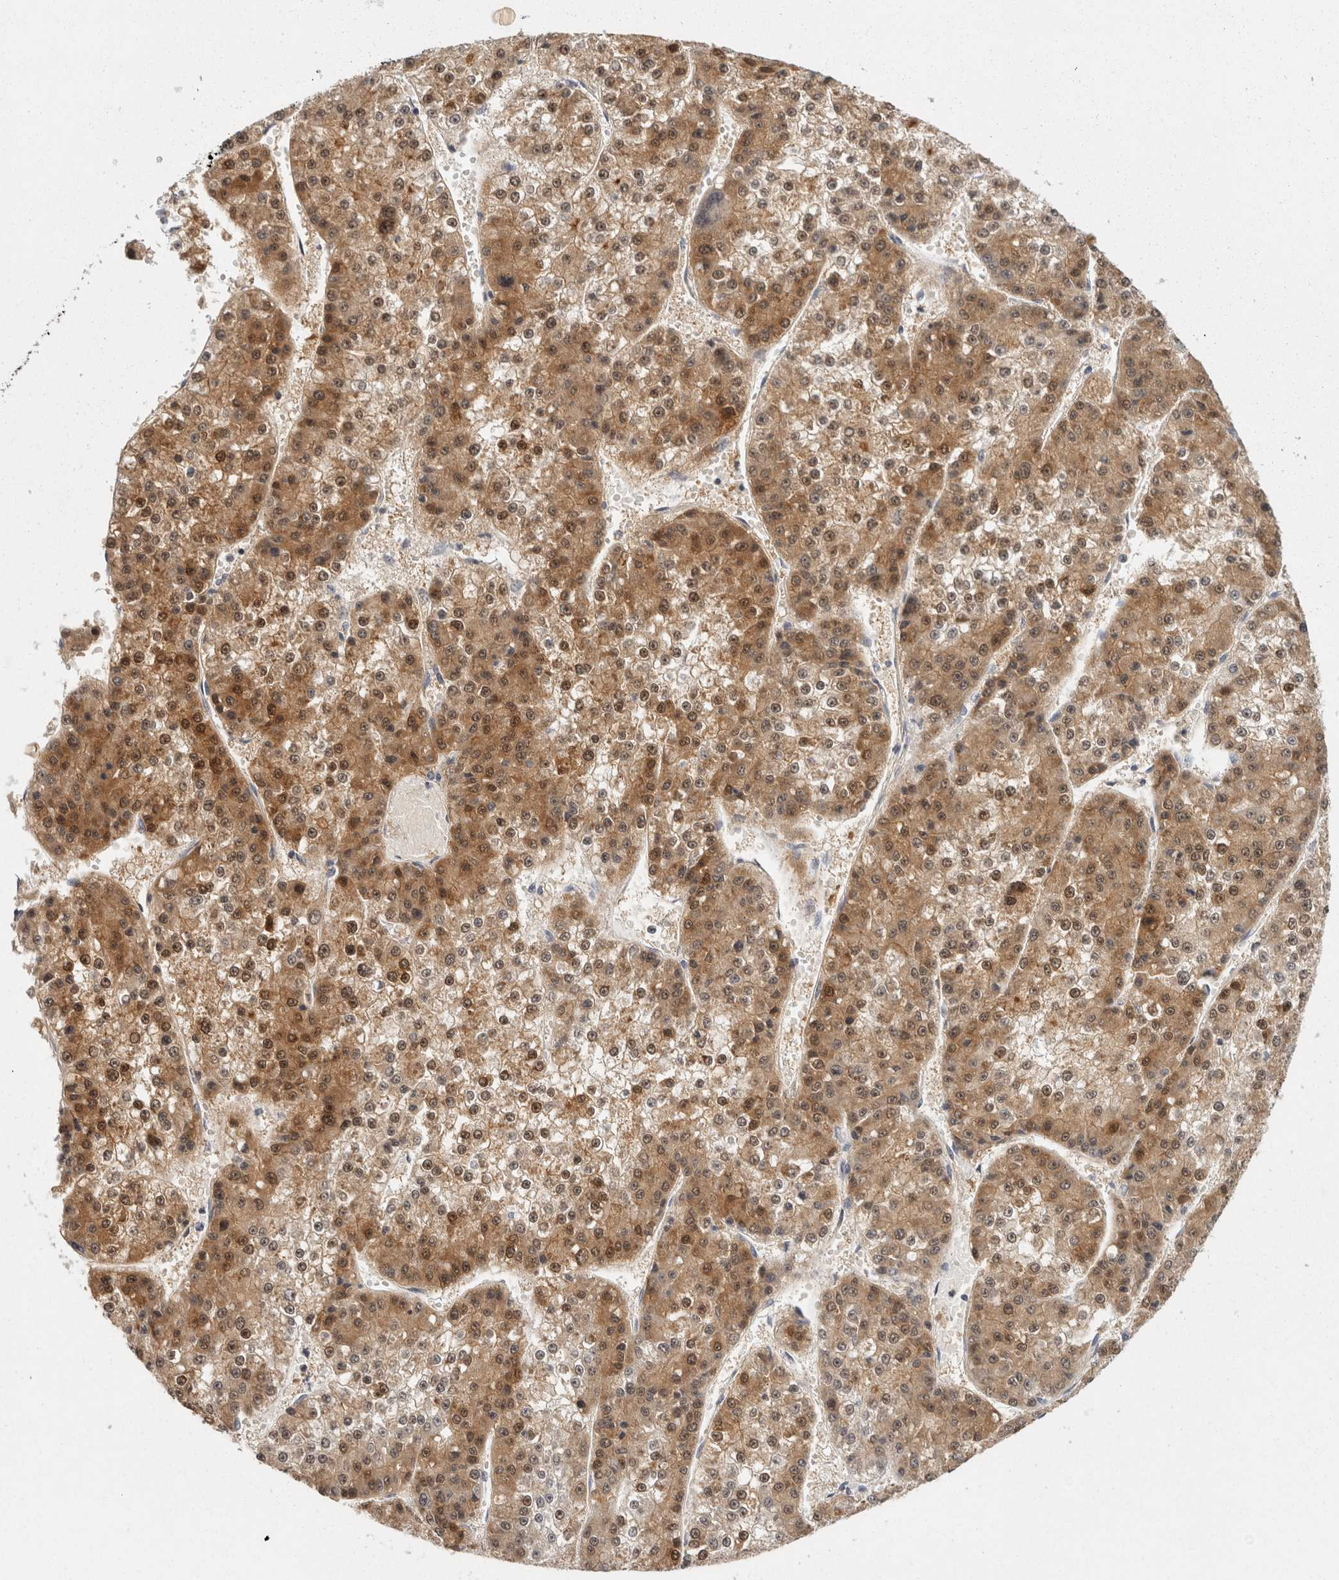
{"staining": {"intensity": "moderate", "quantity": ">75%", "location": "cytoplasmic/membranous,nuclear"}, "tissue": "liver cancer", "cell_type": "Tumor cells", "image_type": "cancer", "snomed": [{"axis": "morphology", "description": "Carcinoma, Hepatocellular, NOS"}, {"axis": "topography", "description": "Liver"}], "caption": "A high-resolution image shows immunohistochemistry (IHC) staining of hepatocellular carcinoma (liver), which exhibits moderate cytoplasmic/membranous and nuclear expression in about >75% of tumor cells.", "gene": "ACAT2", "patient": {"sex": "female", "age": 73}}